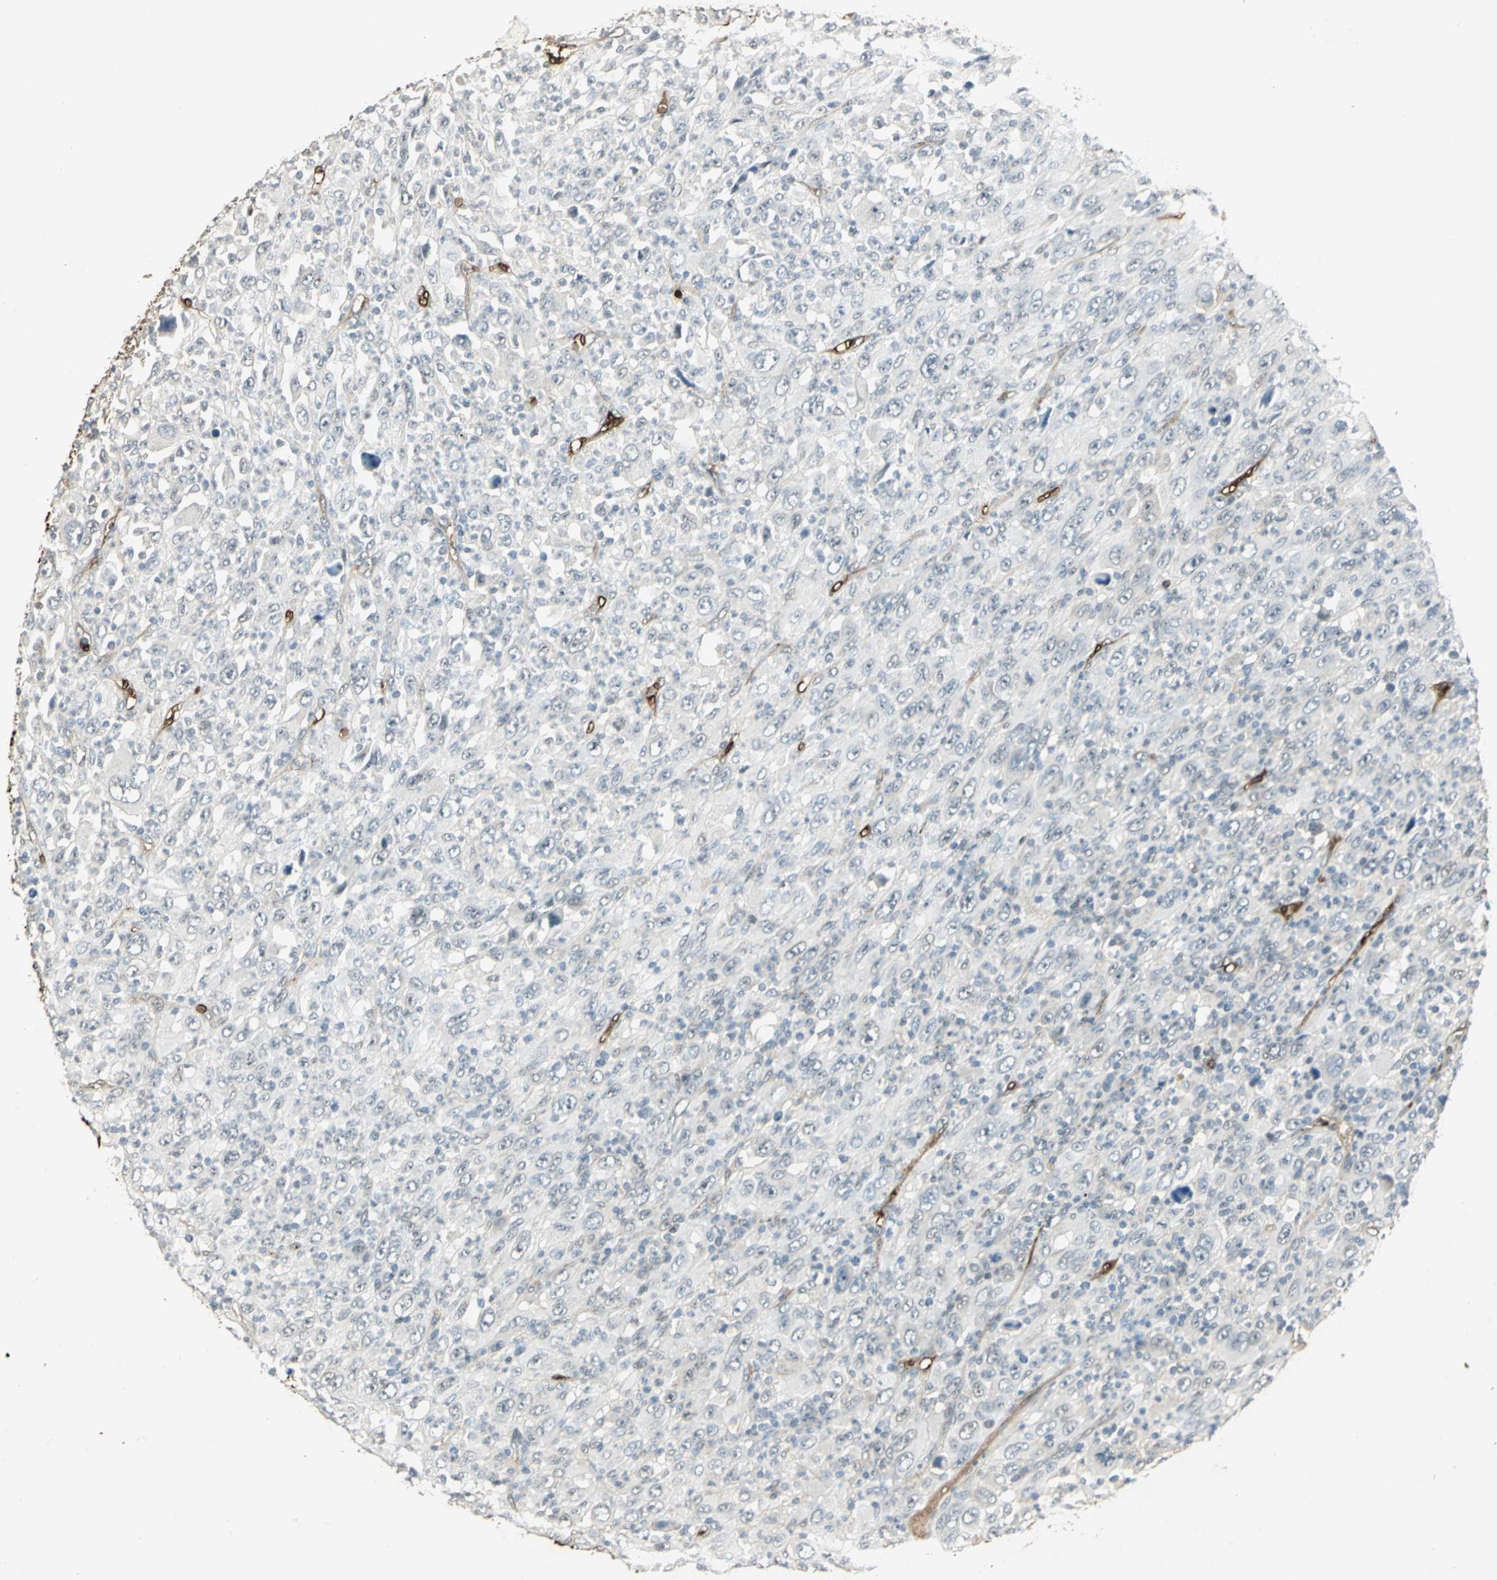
{"staining": {"intensity": "negative", "quantity": "none", "location": "none"}, "tissue": "melanoma", "cell_type": "Tumor cells", "image_type": "cancer", "snomed": [{"axis": "morphology", "description": "Malignant melanoma, Metastatic site"}, {"axis": "topography", "description": "Skin"}], "caption": "This is an immunohistochemistry (IHC) photomicrograph of human malignant melanoma (metastatic site). There is no staining in tumor cells.", "gene": "DDAH1", "patient": {"sex": "female", "age": 56}}